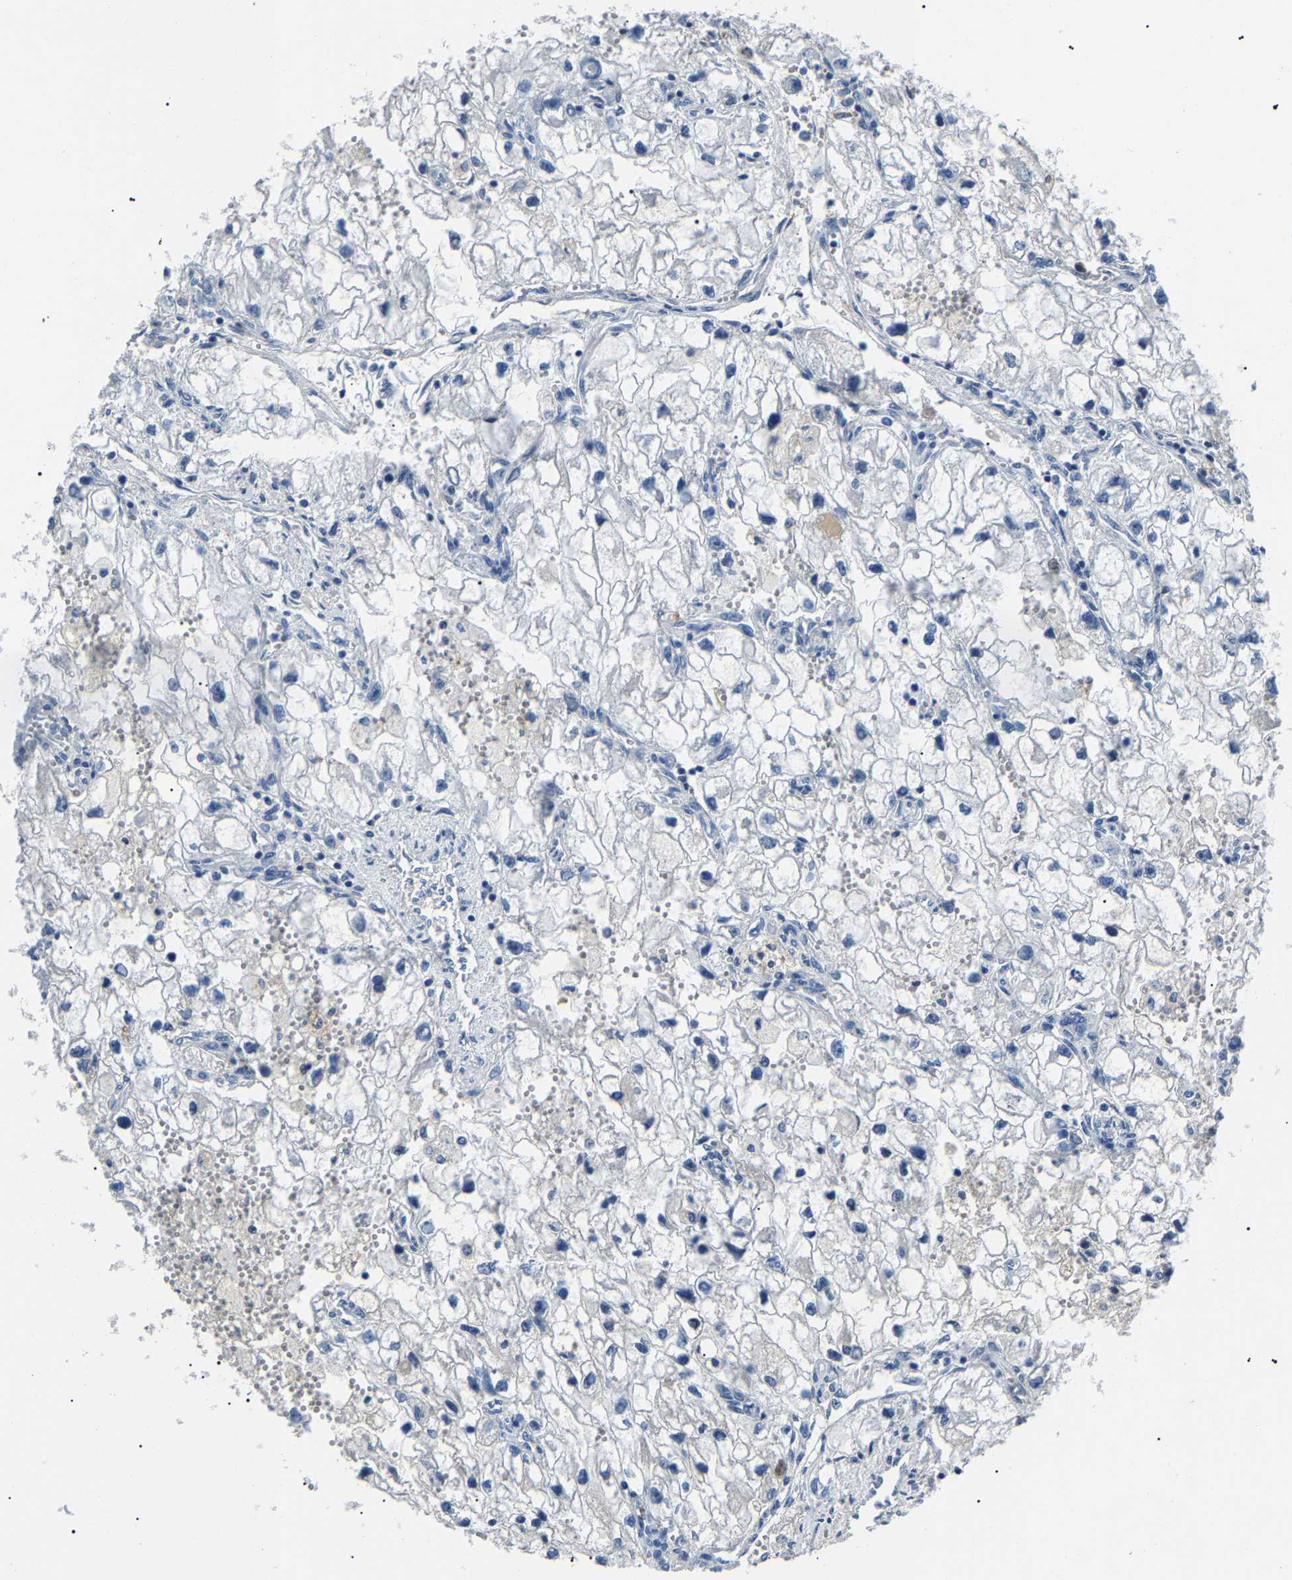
{"staining": {"intensity": "negative", "quantity": "none", "location": "none"}, "tissue": "renal cancer", "cell_type": "Tumor cells", "image_type": "cancer", "snomed": [{"axis": "morphology", "description": "Adenocarcinoma, NOS"}, {"axis": "topography", "description": "Kidney"}], "caption": "This is an immunohistochemistry photomicrograph of renal cancer. There is no expression in tumor cells.", "gene": "KLK15", "patient": {"sex": "female", "age": 70}}